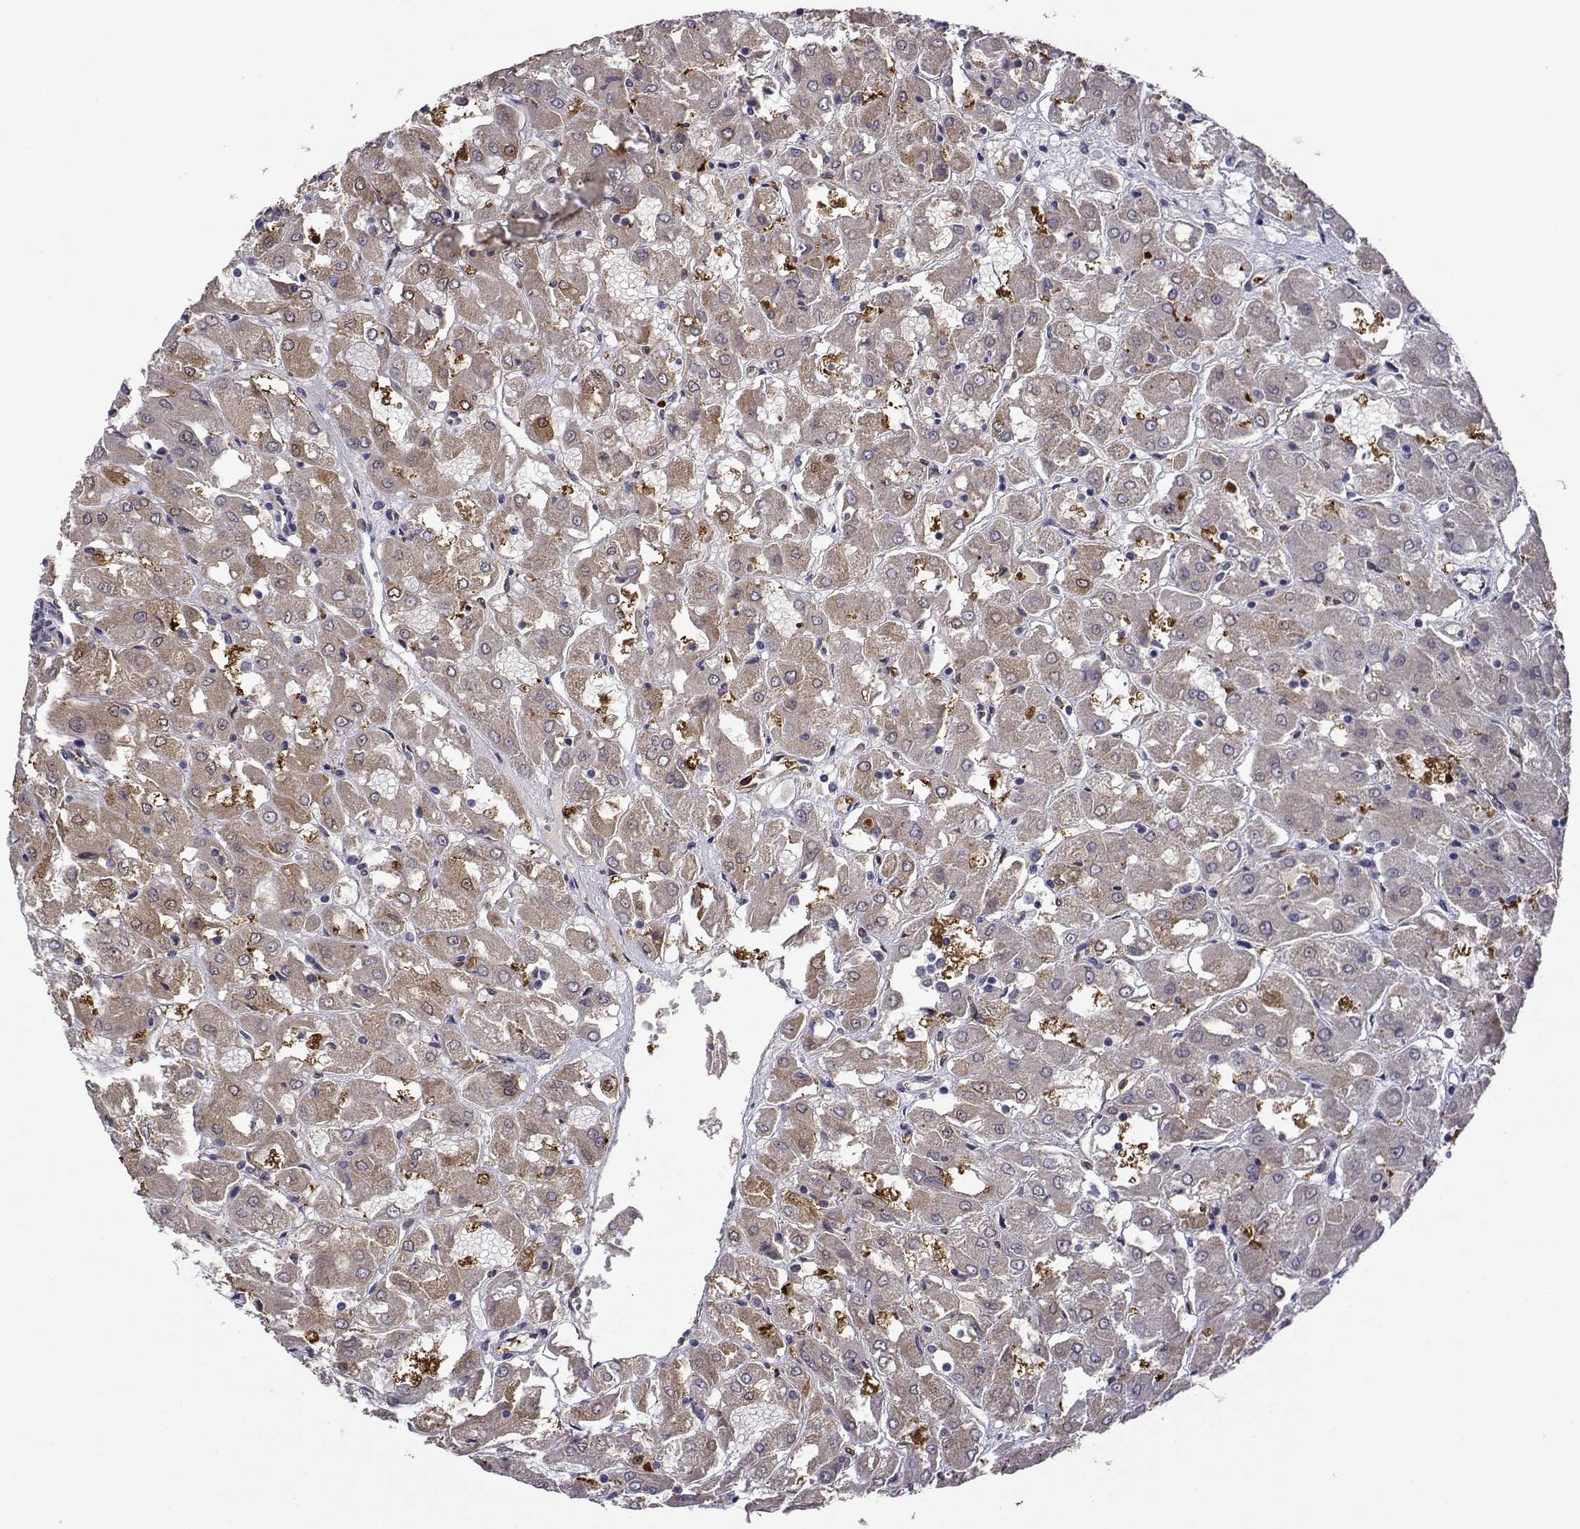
{"staining": {"intensity": "weak", "quantity": "25%-75%", "location": "cytoplasmic/membranous"}, "tissue": "renal cancer", "cell_type": "Tumor cells", "image_type": "cancer", "snomed": [{"axis": "morphology", "description": "Adenocarcinoma, NOS"}, {"axis": "topography", "description": "Kidney"}], "caption": "Protein analysis of renal cancer (adenocarcinoma) tissue exhibits weak cytoplasmic/membranous staining in about 25%-75% of tumor cells.", "gene": "NQO1", "patient": {"sex": "male", "age": 72}}